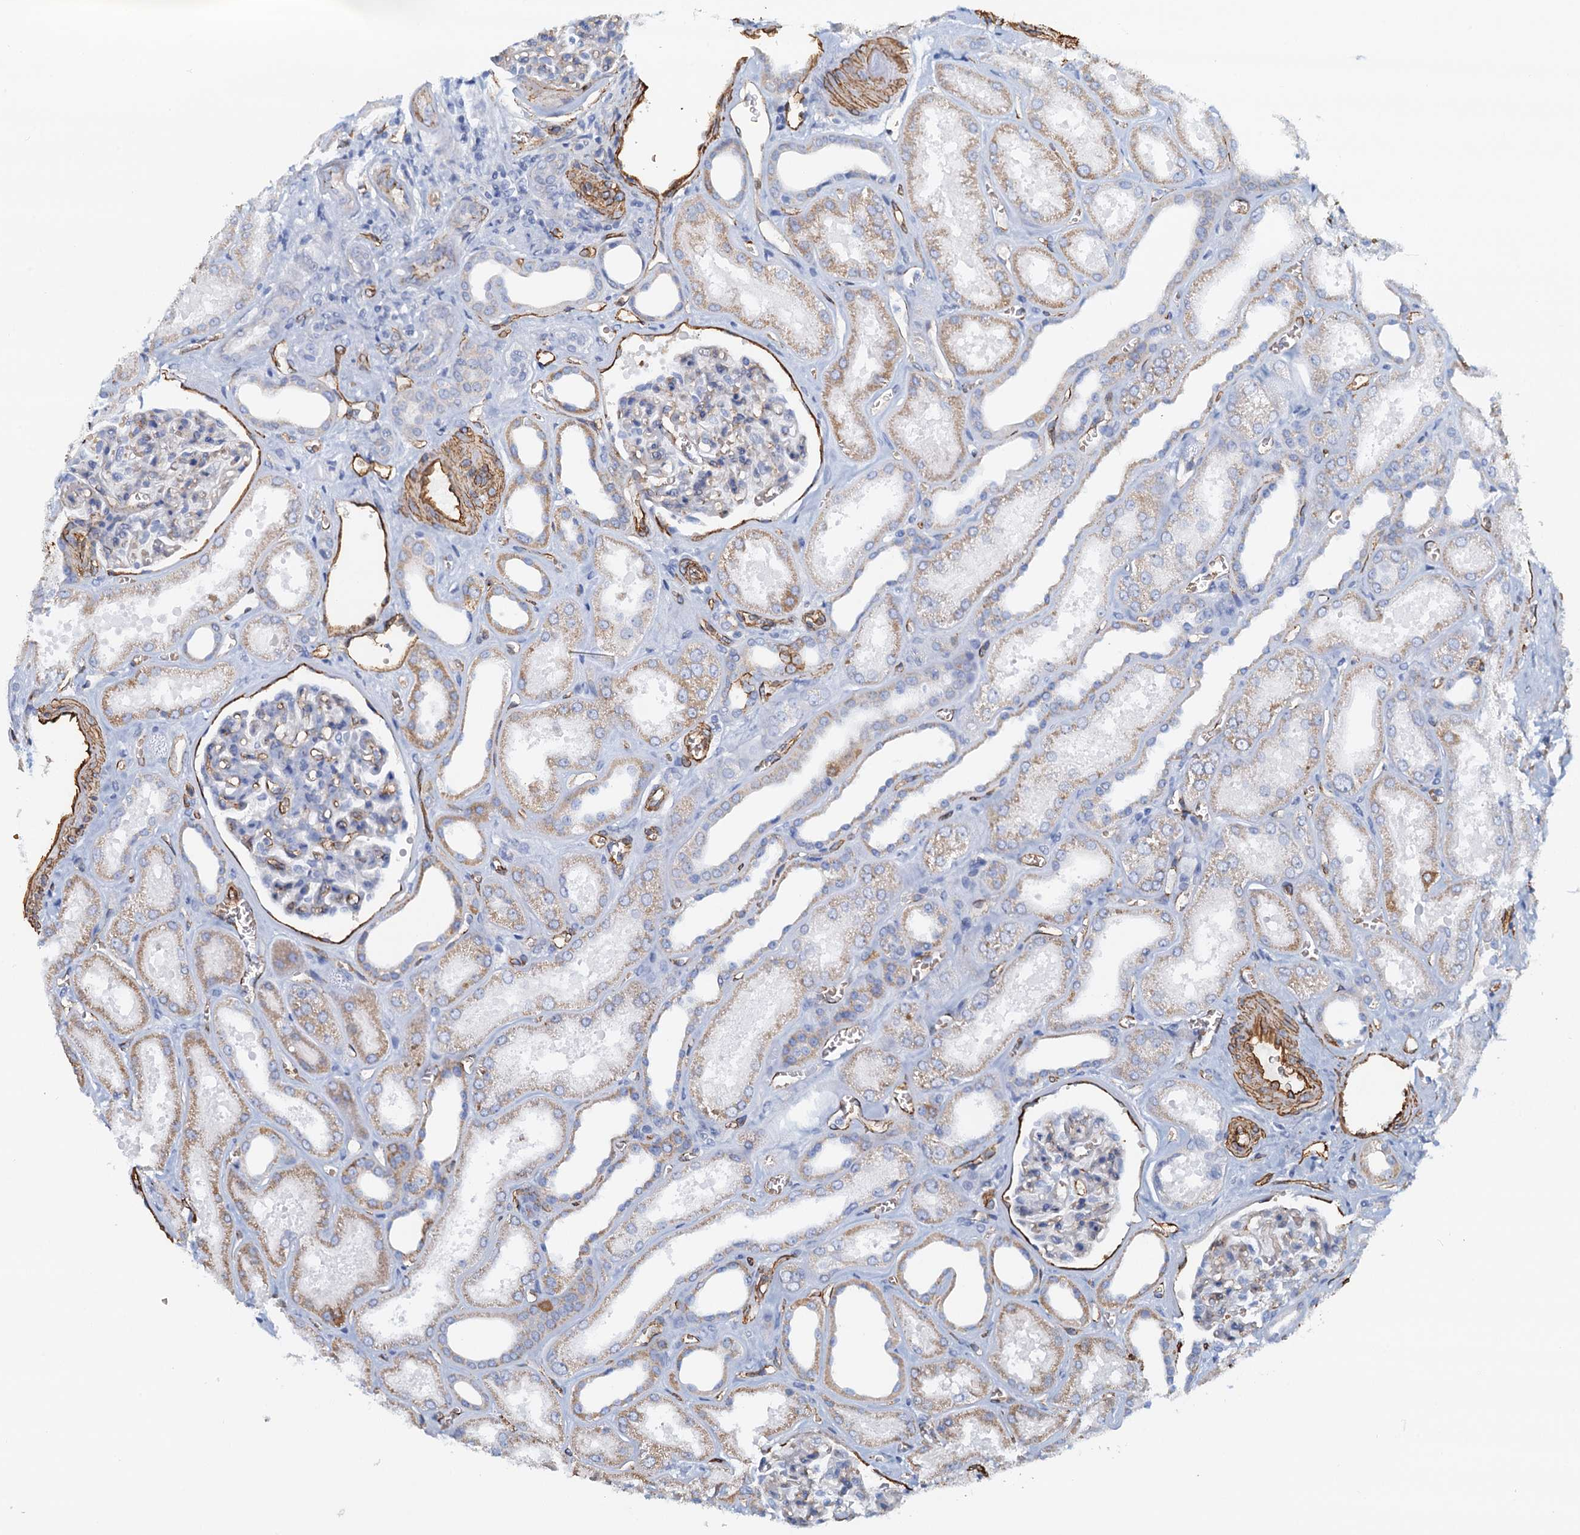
{"staining": {"intensity": "moderate", "quantity": "<25%", "location": "cytoplasmic/membranous"}, "tissue": "kidney", "cell_type": "Cells in glomeruli", "image_type": "normal", "snomed": [{"axis": "morphology", "description": "Normal tissue, NOS"}, {"axis": "morphology", "description": "Adenocarcinoma, NOS"}, {"axis": "topography", "description": "Kidney"}], "caption": "The photomicrograph demonstrates staining of normal kidney, revealing moderate cytoplasmic/membranous protein positivity (brown color) within cells in glomeruli. The staining was performed using DAB, with brown indicating positive protein expression. Nuclei are stained blue with hematoxylin.", "gene": "DGKG", "patient": {"sex": "female", "age": 68}}